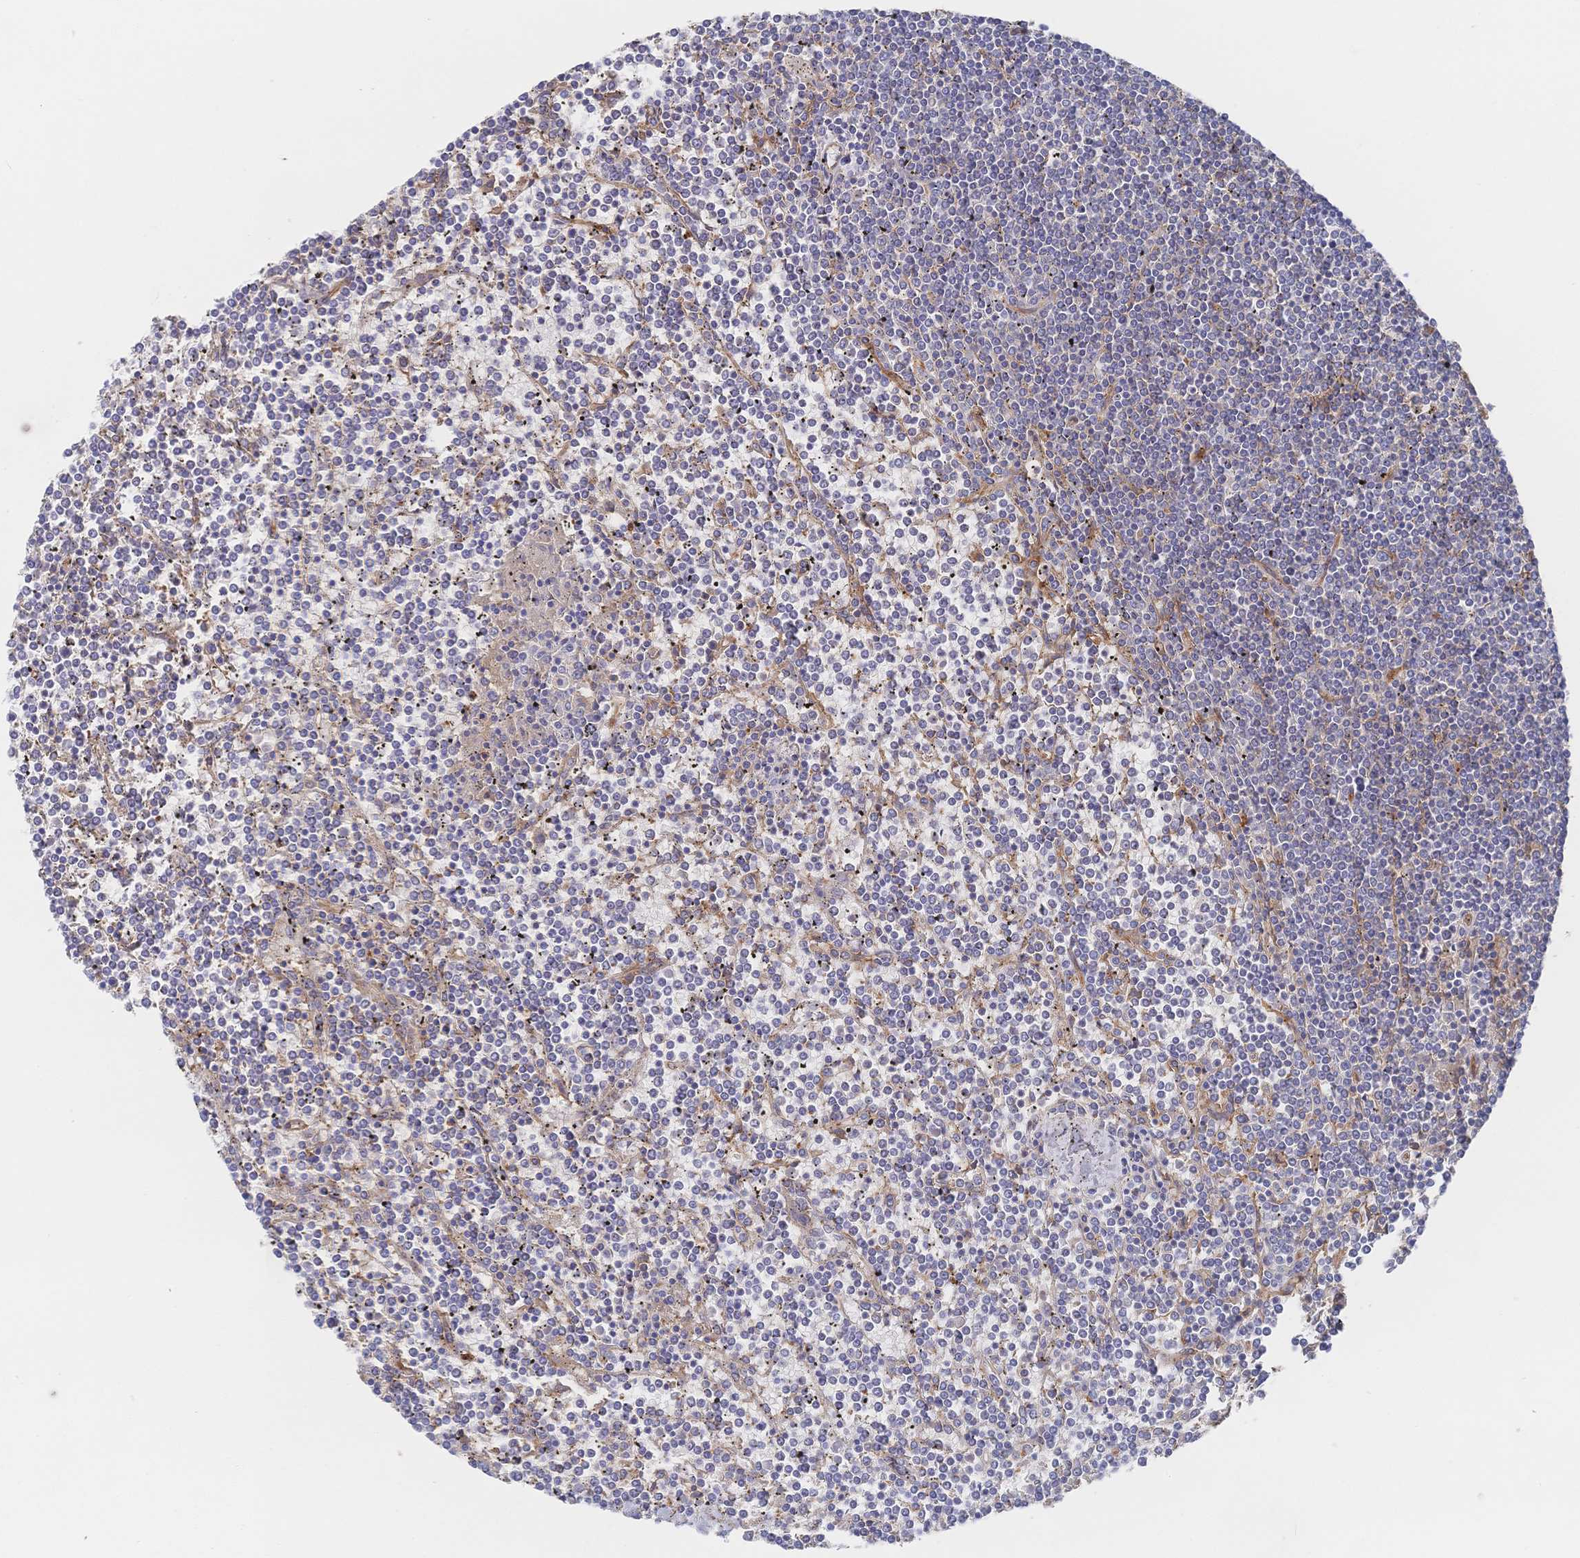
{"staining": {"intensity": "negative", "quantity": "none", "location": "none"}, "tissue": "lymphoma", "cell_type": "Tumor cells", "image_type": "cancer", "snomed": [{"axis": "morphology", "description": "Malignant lymphoma, non-Hodgkin's type, Low grade"}, {"axis": "topography", "description": "Spleen"}], "caption": "This is an IHC image of malignant lymphoma, non-Hodgkin's type (low-grade). There is no staining in tumor cells.", "gene": "F11R", "patient": {"sex": "female", "age": 19}}